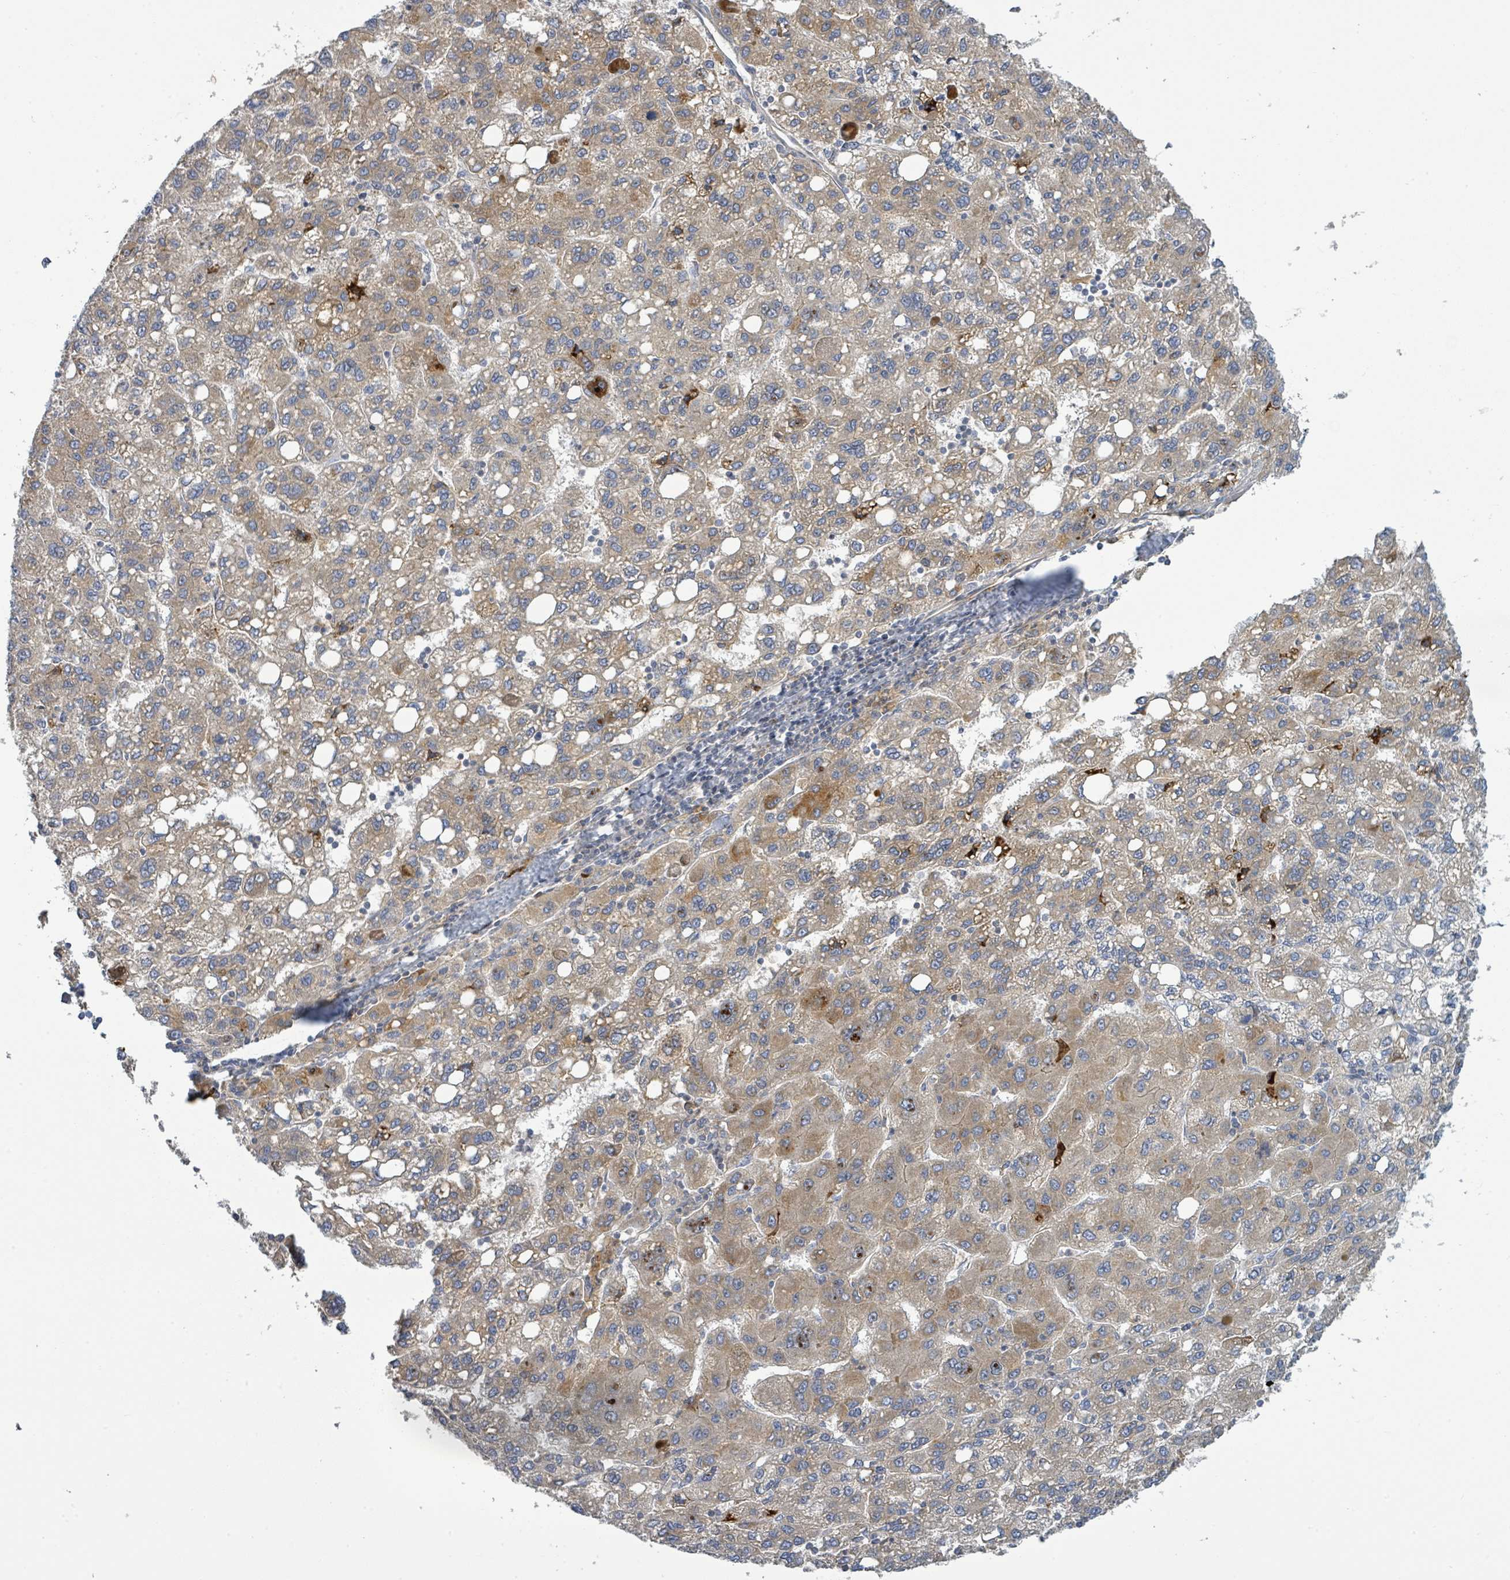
{"staining": {"intensity": "moderate", "quantity": ">75%", "location": "cytoplasmic/membranous"}, "tissue": "liver cancer", "cell_type": "Tumor cells", "image_type": "cancer", "snomed": [{"axis": "morphology", "description": "Carcinoma, Hepatocellular, NOS"}, {"axis": "topography", "description": "Liver"}], "caption": "Immunohistochemistry histopathology image of liver cancer (hepatocellular carcinoma) stained for a protein (brown), which displays medium levels of moderate cytoplasmic/membranous expression in about >75% of tumor cells.", "gene": "CFAP210", "patient": {"sex": "female", "age": 82}}